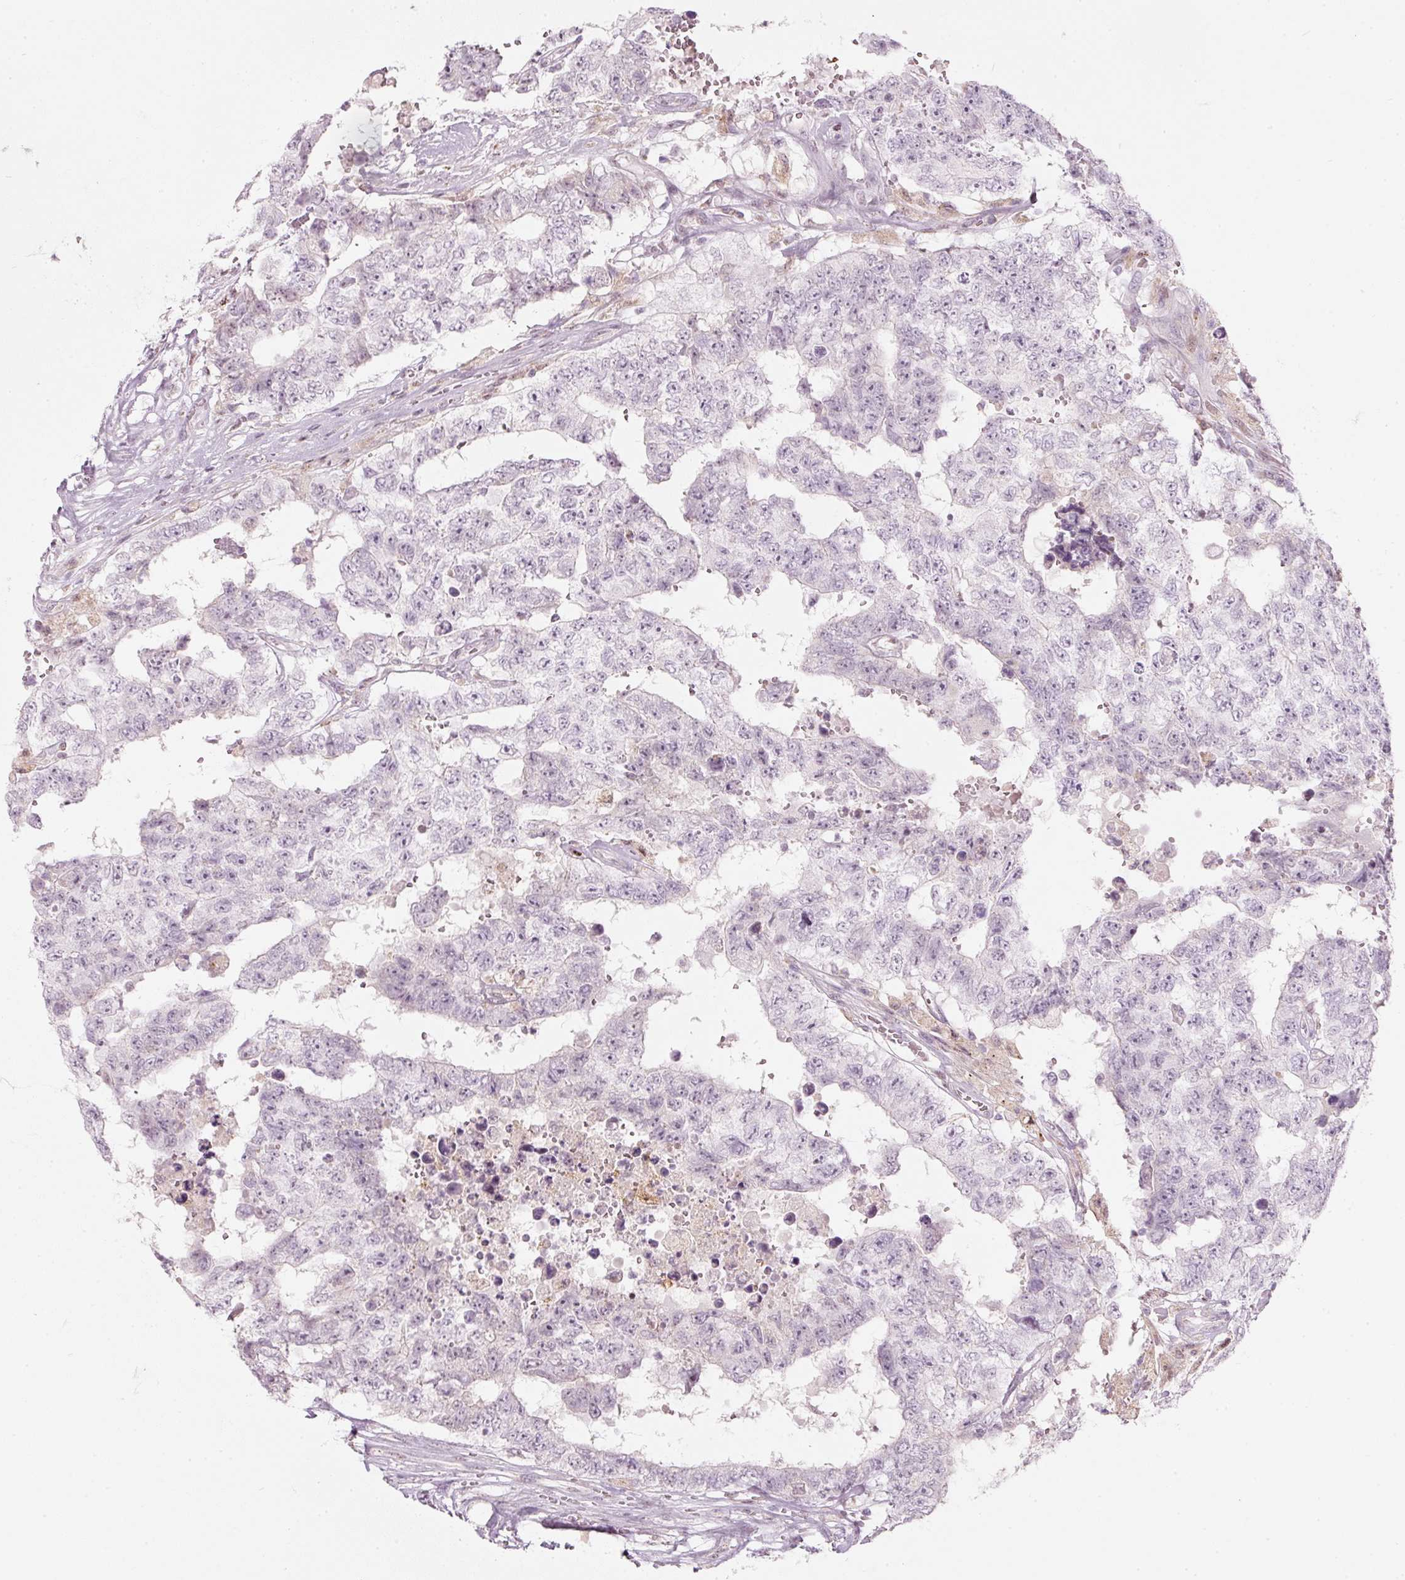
{"staining": {"intensity": "negative", "quantity": "none", "location": "none"}, "tissue": "testis cancer", "cell_type": "Tumor cells", "image_type": "cancer", "snomed": [{"axis": "morphology", "description": "Normal tissue, NOS"}, {"axis": "morphology", "description": "Carcinoma, Embryonal, NOS"}, {"axis": "topography", "description": "Testis"}, {"axis": "topography", "description": "Epididymis"}], "caption": "Testis cancer stained for a protein using IHC demonstrates no positivity tumor cells.", "gene": "RNF39", "patient": {"sex": "male", "age": 25}}